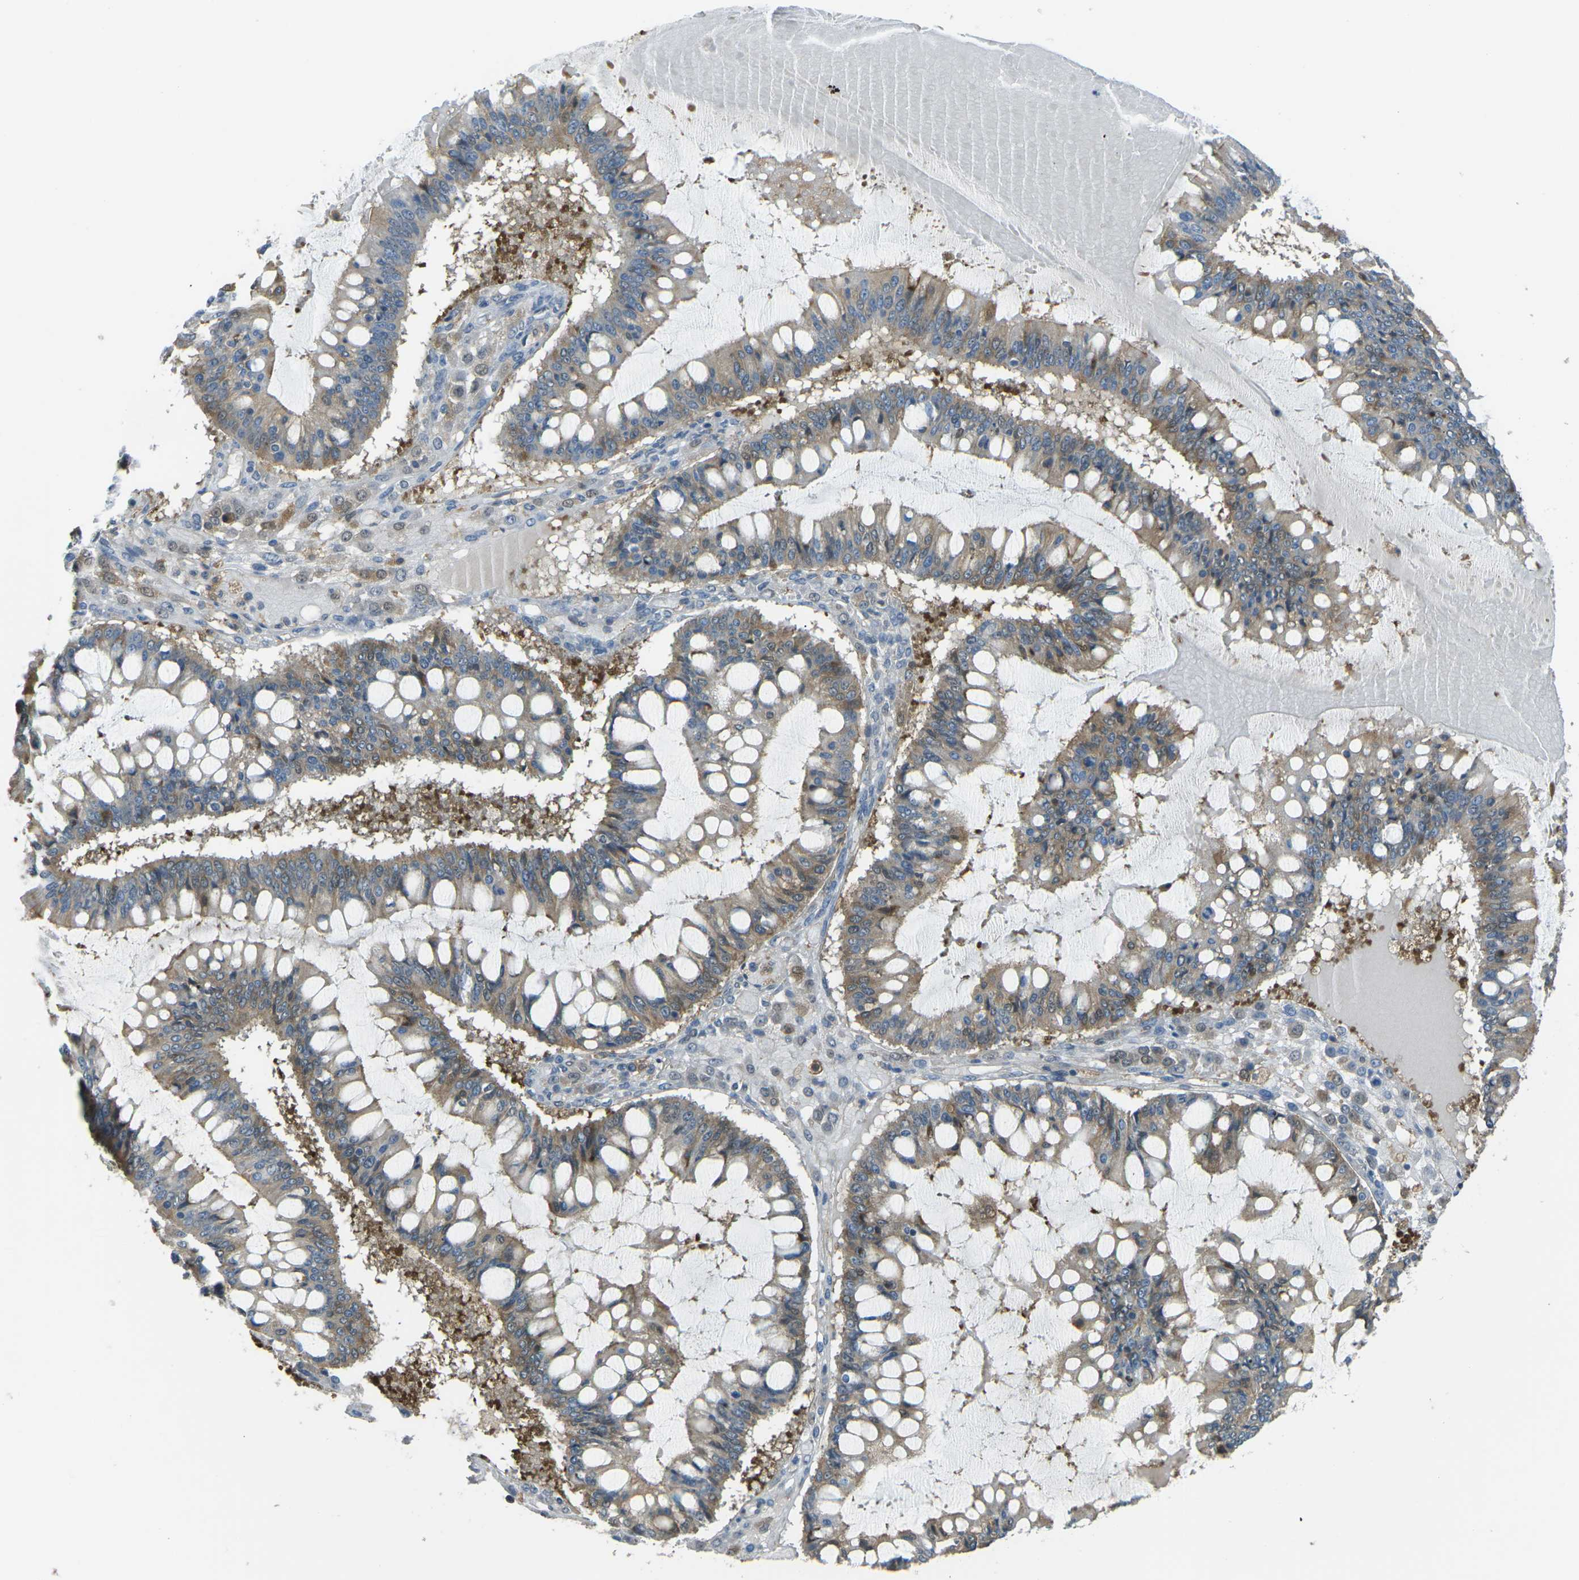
{"staining": {"intensity": "weak", "quantity": ">75%", "location": "cytoplasmic/membranous"}, "tissue": "ovarian cancer", "cell_type": "Tumor cells", "image_type": "cancer", "snomed": [{"axis": "morphology", "description": "Cystadenocarcinoma, mucinous, NOS"}, {"axis": "topography", "description": "Ovary"}], "caption": "Immunohistochemistry (DAB) staining of human ovarian cancer (mucinous cystadenocarcinoma) exhibits weak cytoplasmic/membranous protein positivity in about >75% of tumor cells.", "gene": "PIEZO2", "patient": {"sex": "female", "age": 73}}